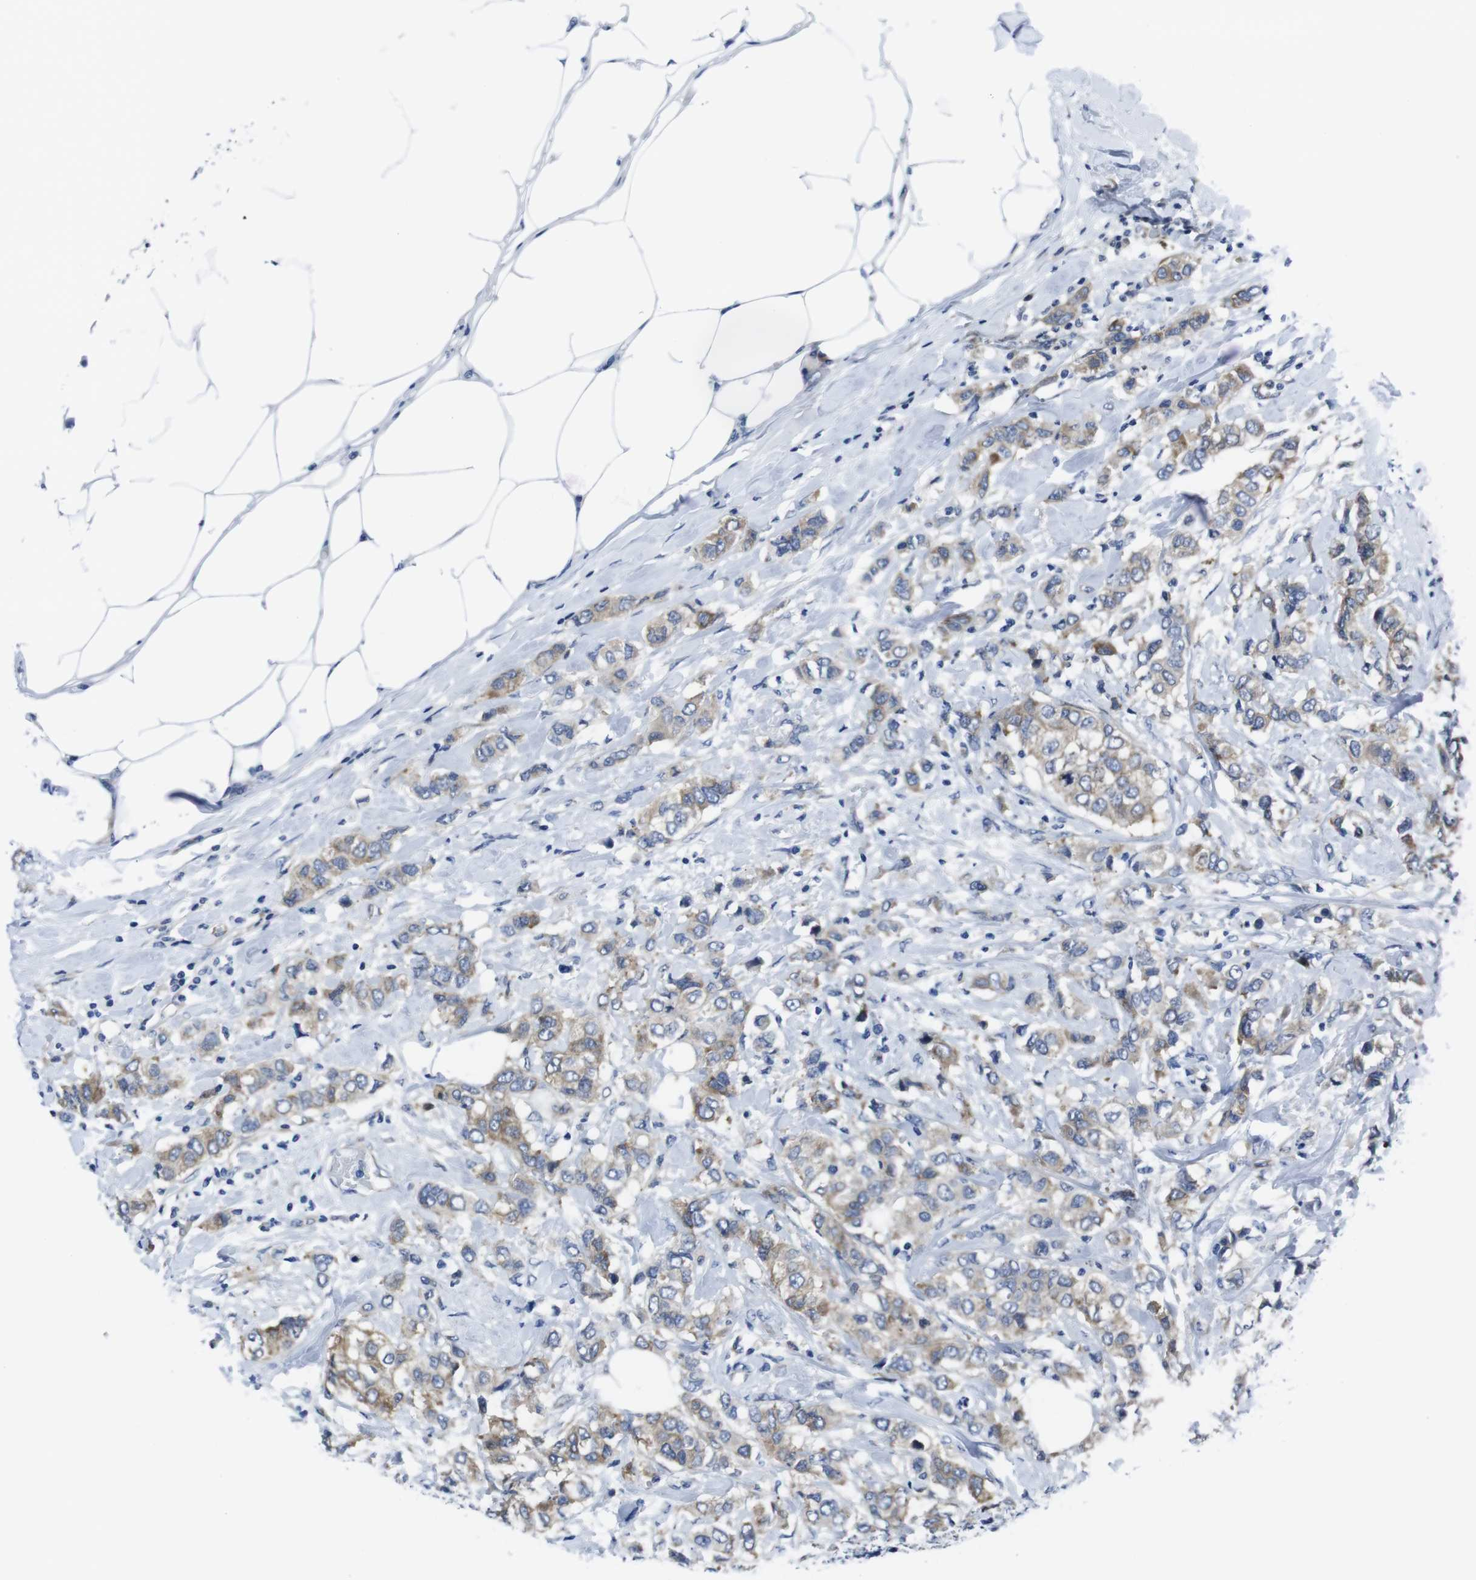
{"staining": {"intensity": "moderate", "quantity": ">75%", "location": "cytoplasmic/membranous"}, "tissue": "breast cancer", "cell_type": "Tumor cells", "image_type": "cancer", "snomed": [{"axis": "morphology", "description": "Duct carcinoma"}, {"axis": "topography", "description": "Breast"}], "caption": "Breast cancer (invasive ductal carcinoma) was stained to show a protein in brown. There is medium levels of moderate cytoplasmic/membranous staining in about >75% of tumor cells.", "gene": "EIF4A1", "patient": {"sex": "female", "age": 50}}